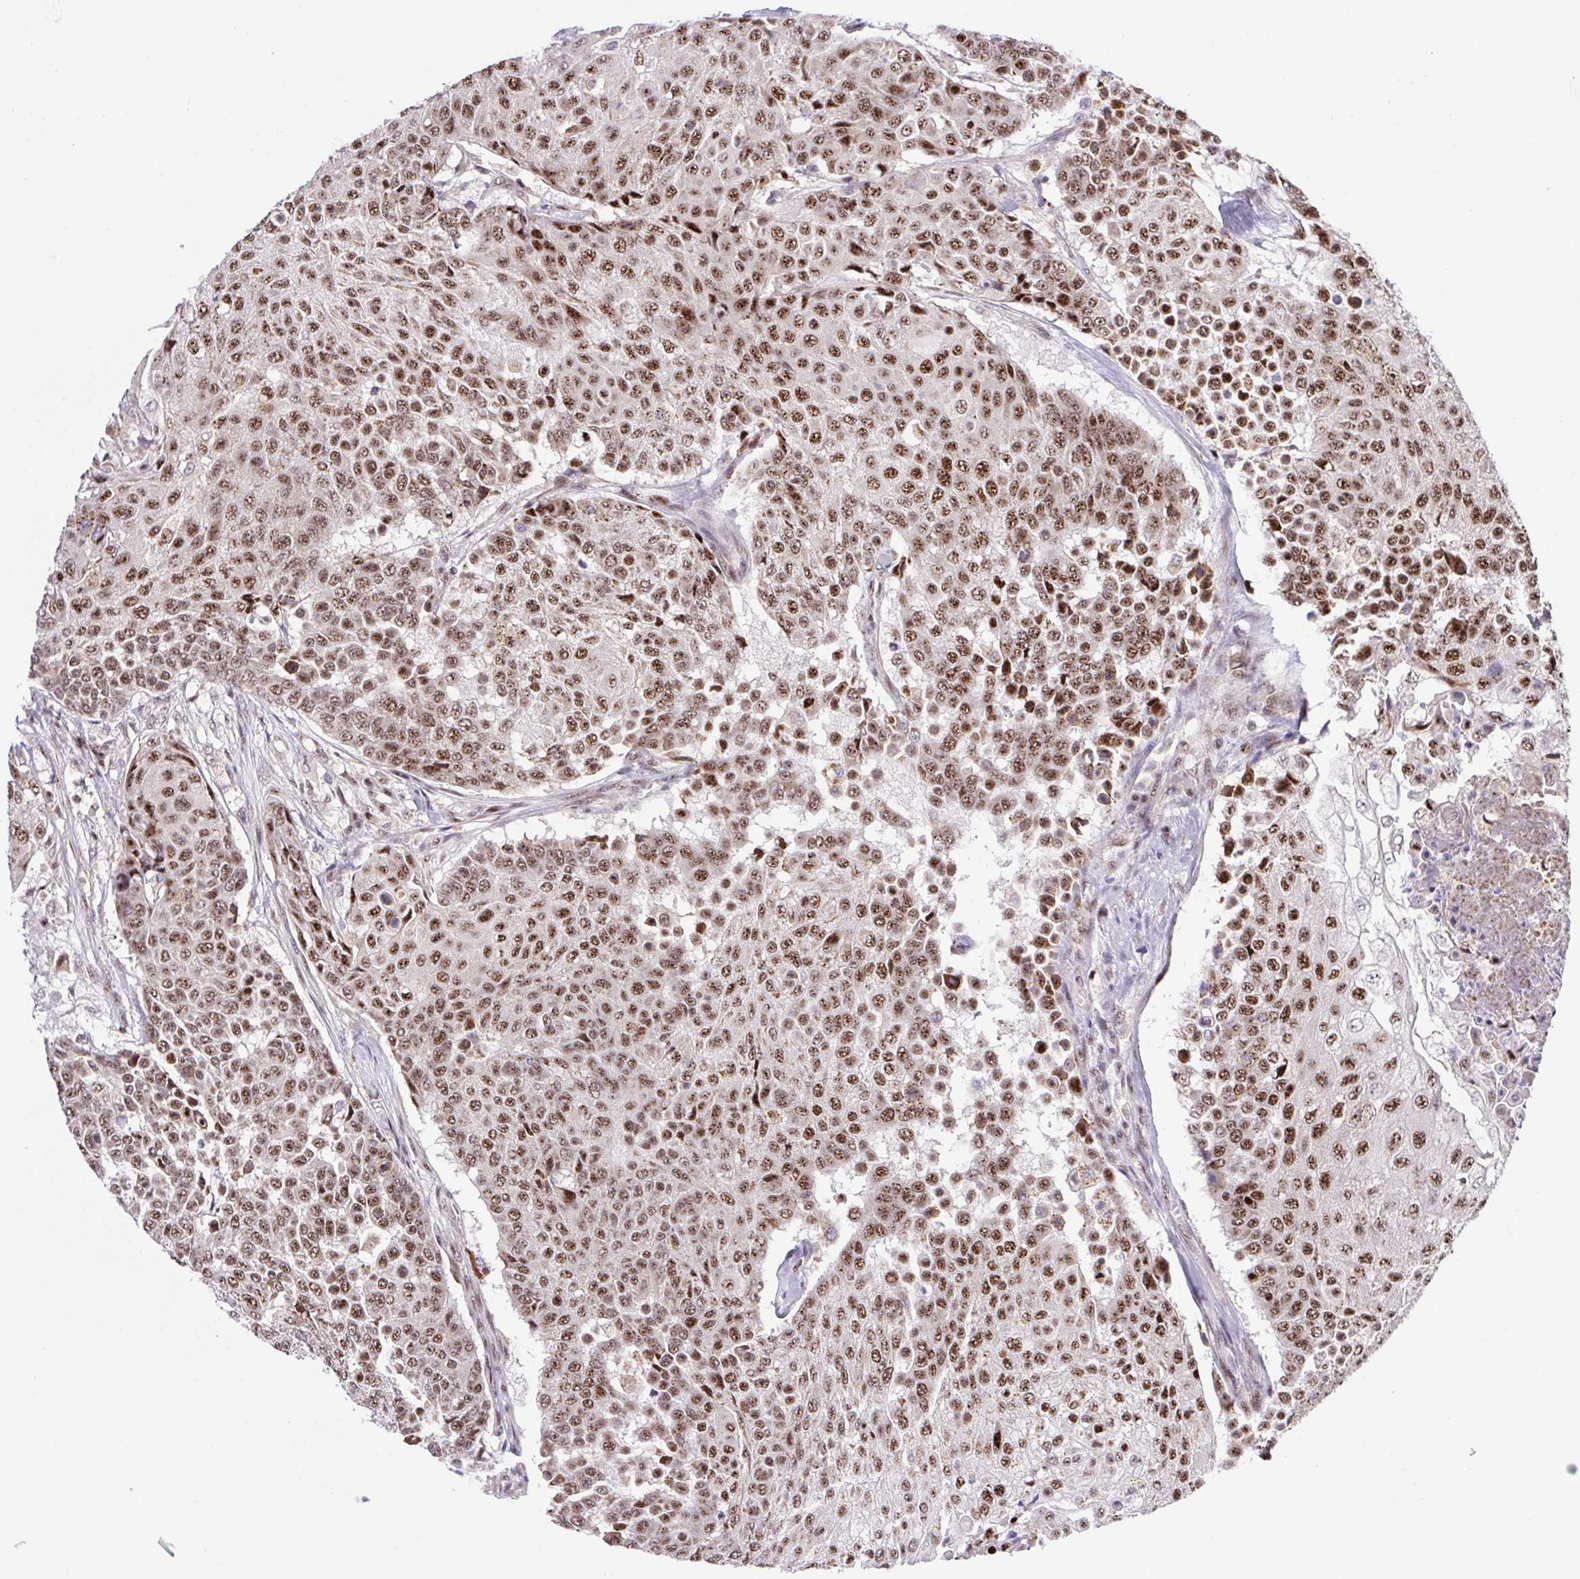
{"staining": {"intensity": "moderate", "quantity": ">75%", "location": "nuclear"}, "tissue": "urothelial cancer", "cell_type": "Tumor cells", "image_type": "cancer", "snomed": [{"axis": "morphology", "description": "Urothelial carcinoma, High grade"}, {"axis": "topography", "description": "Urinary bladder"}], "caption": "Immunohistochemical staining of human urothelial cancer shows moderate nuclear protein staining in about >75% of tumor cells.", "gene": "ERG", "patient": {"sex": "female", "age": 63}}